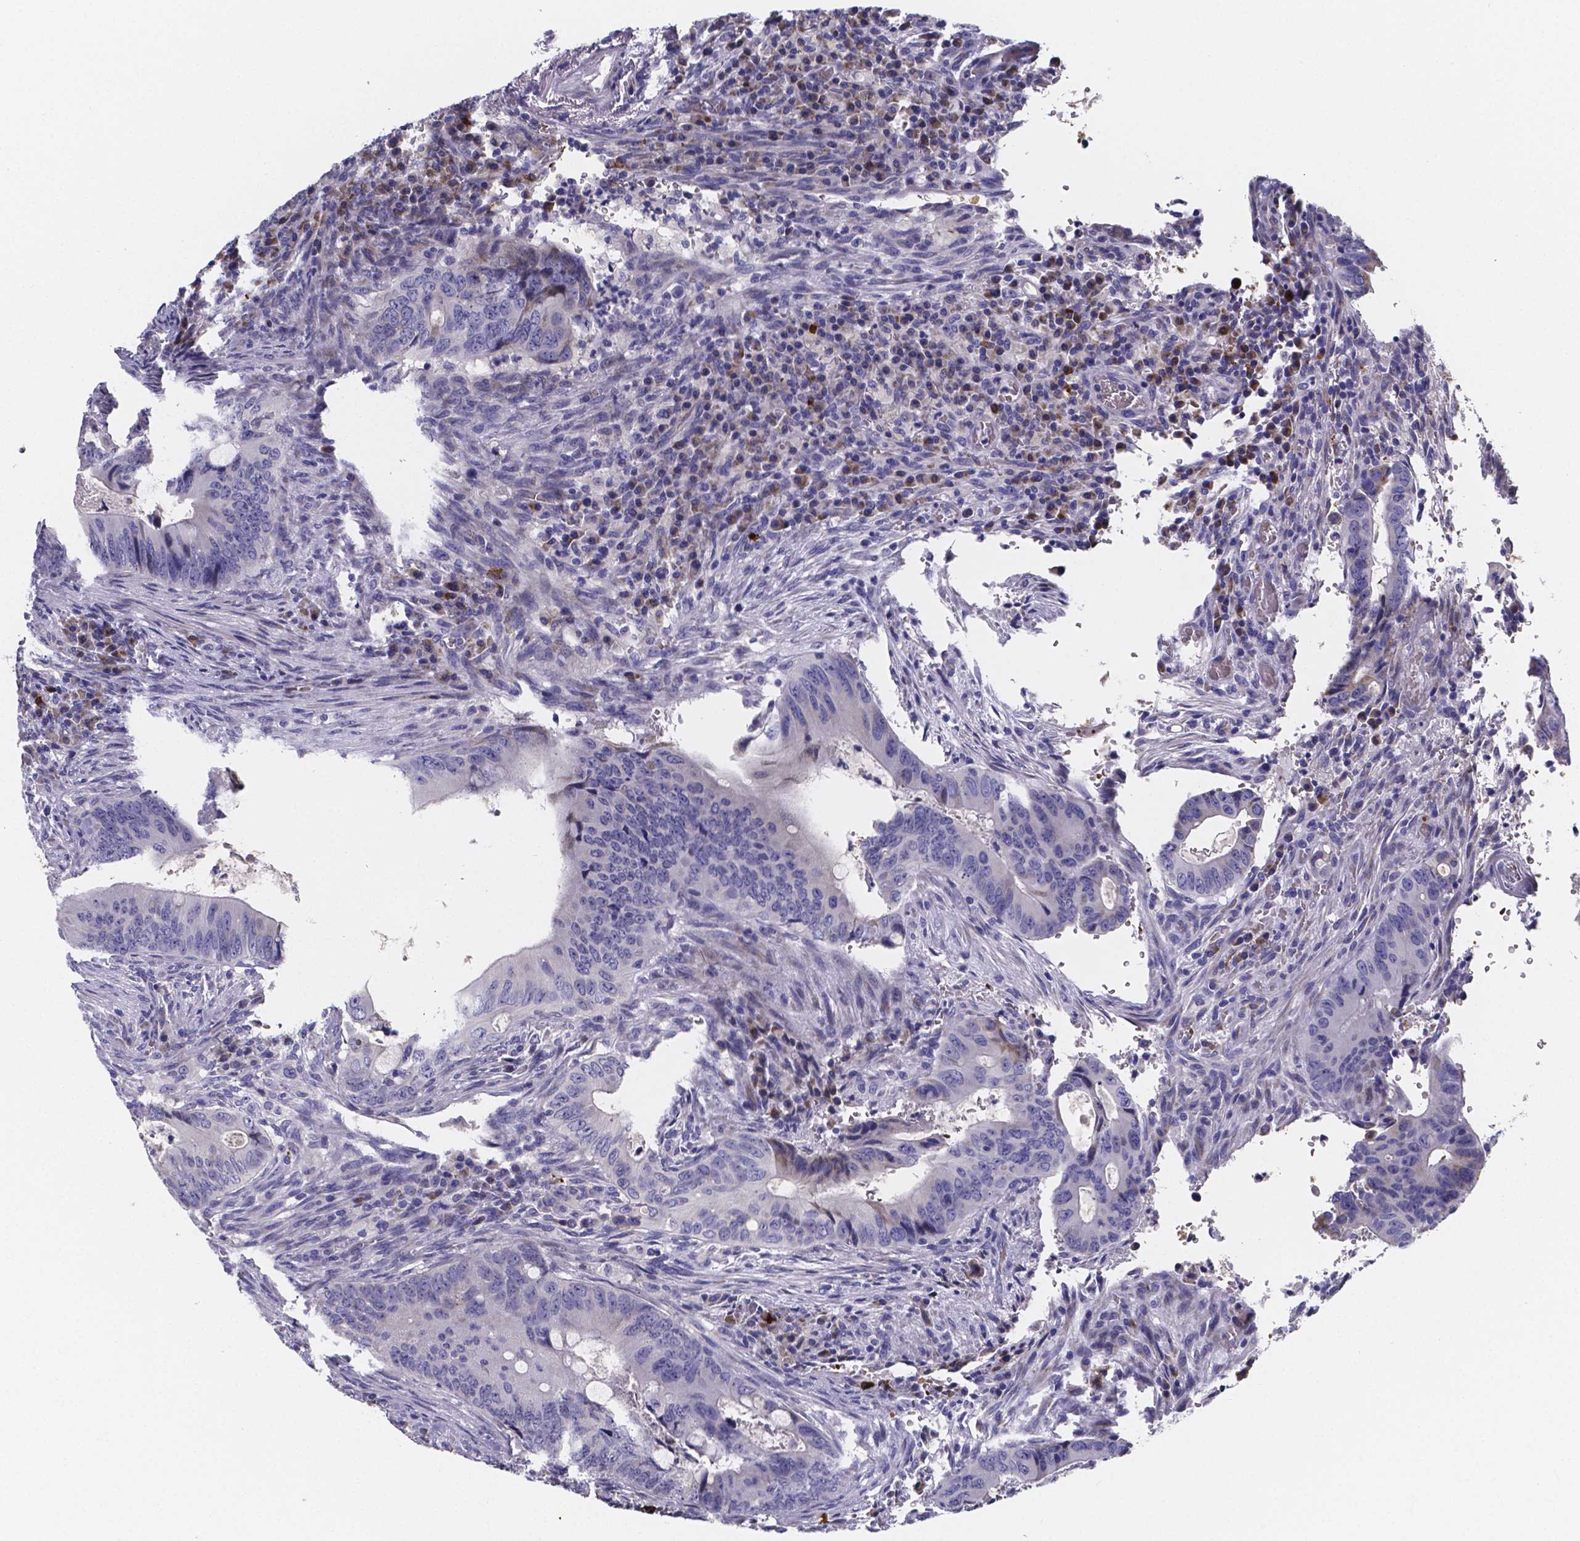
{"staining": {"intensity": "negative", "quantity": "none", "location": "none"}, "tissue": "colorectal cancer", "cell_type": "Tumor cells", "image_type": "cancer", "snomed": [{"axis": "morphology", "description": "Adenocarcinoma, NOS"}, {"axis": "topography", "description": "Colon"}], "caption": "Tumor cells show no significant expression in colorectal cancer.", "gene": "GABRA3", "patient": {"sex": "female", "age": 74}}